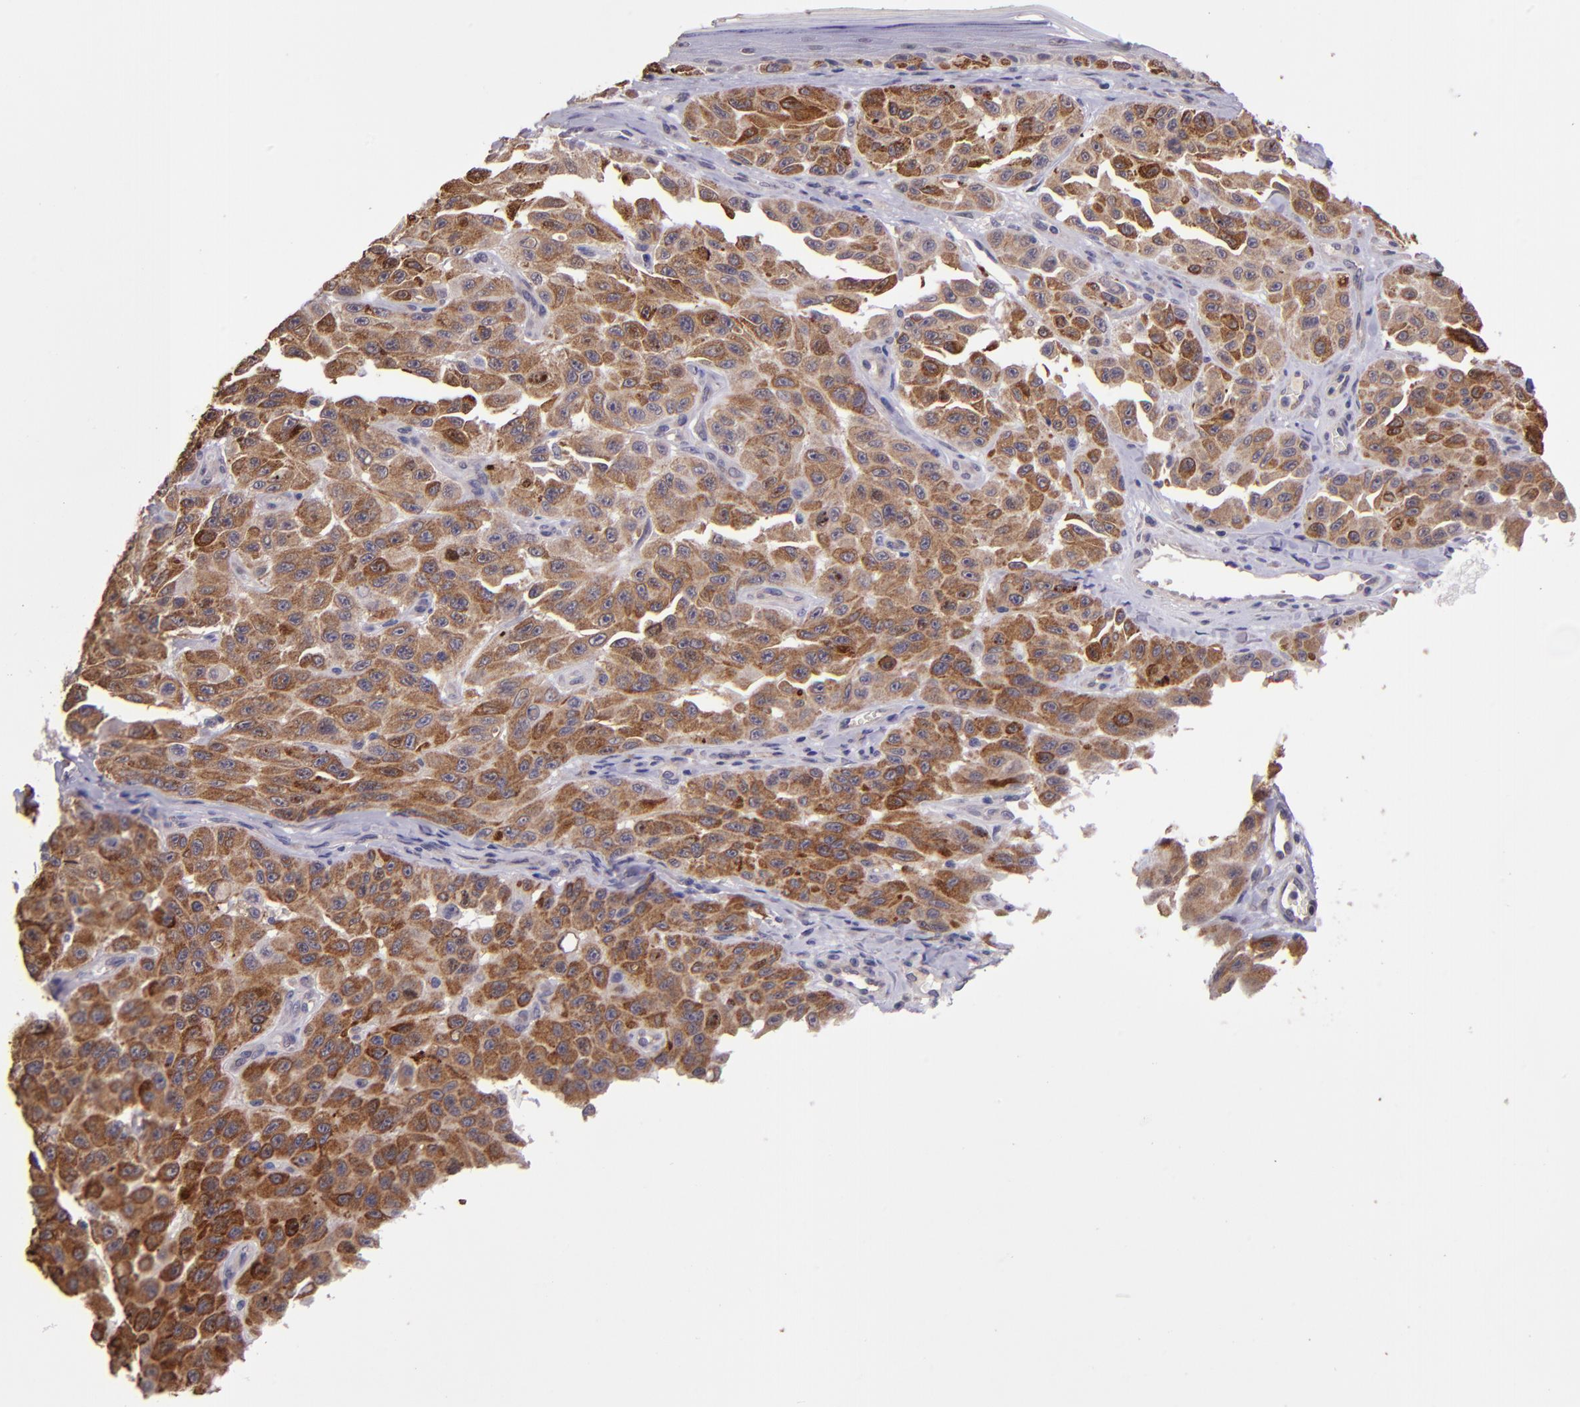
{"staining": {"intensity": "strong", "quantity": ">75%", "location": "cytoplasmic/membranous"}, "tissue": "melanoma", "cell_type": "Tumor cells", "image_type": "cancer", "snomed": [{"axis": "morphology", "description": "Malignant melanoma, NOS"}, {"axis": "topography", "description": "Skin"}], "caption": "Strong cytoplasmic/membranous protein staining is present in approximately >75% of tumor cells in malignant melanoma.", "gene": "TAF7L", "patient": {"sex": "male", "age": 30}}